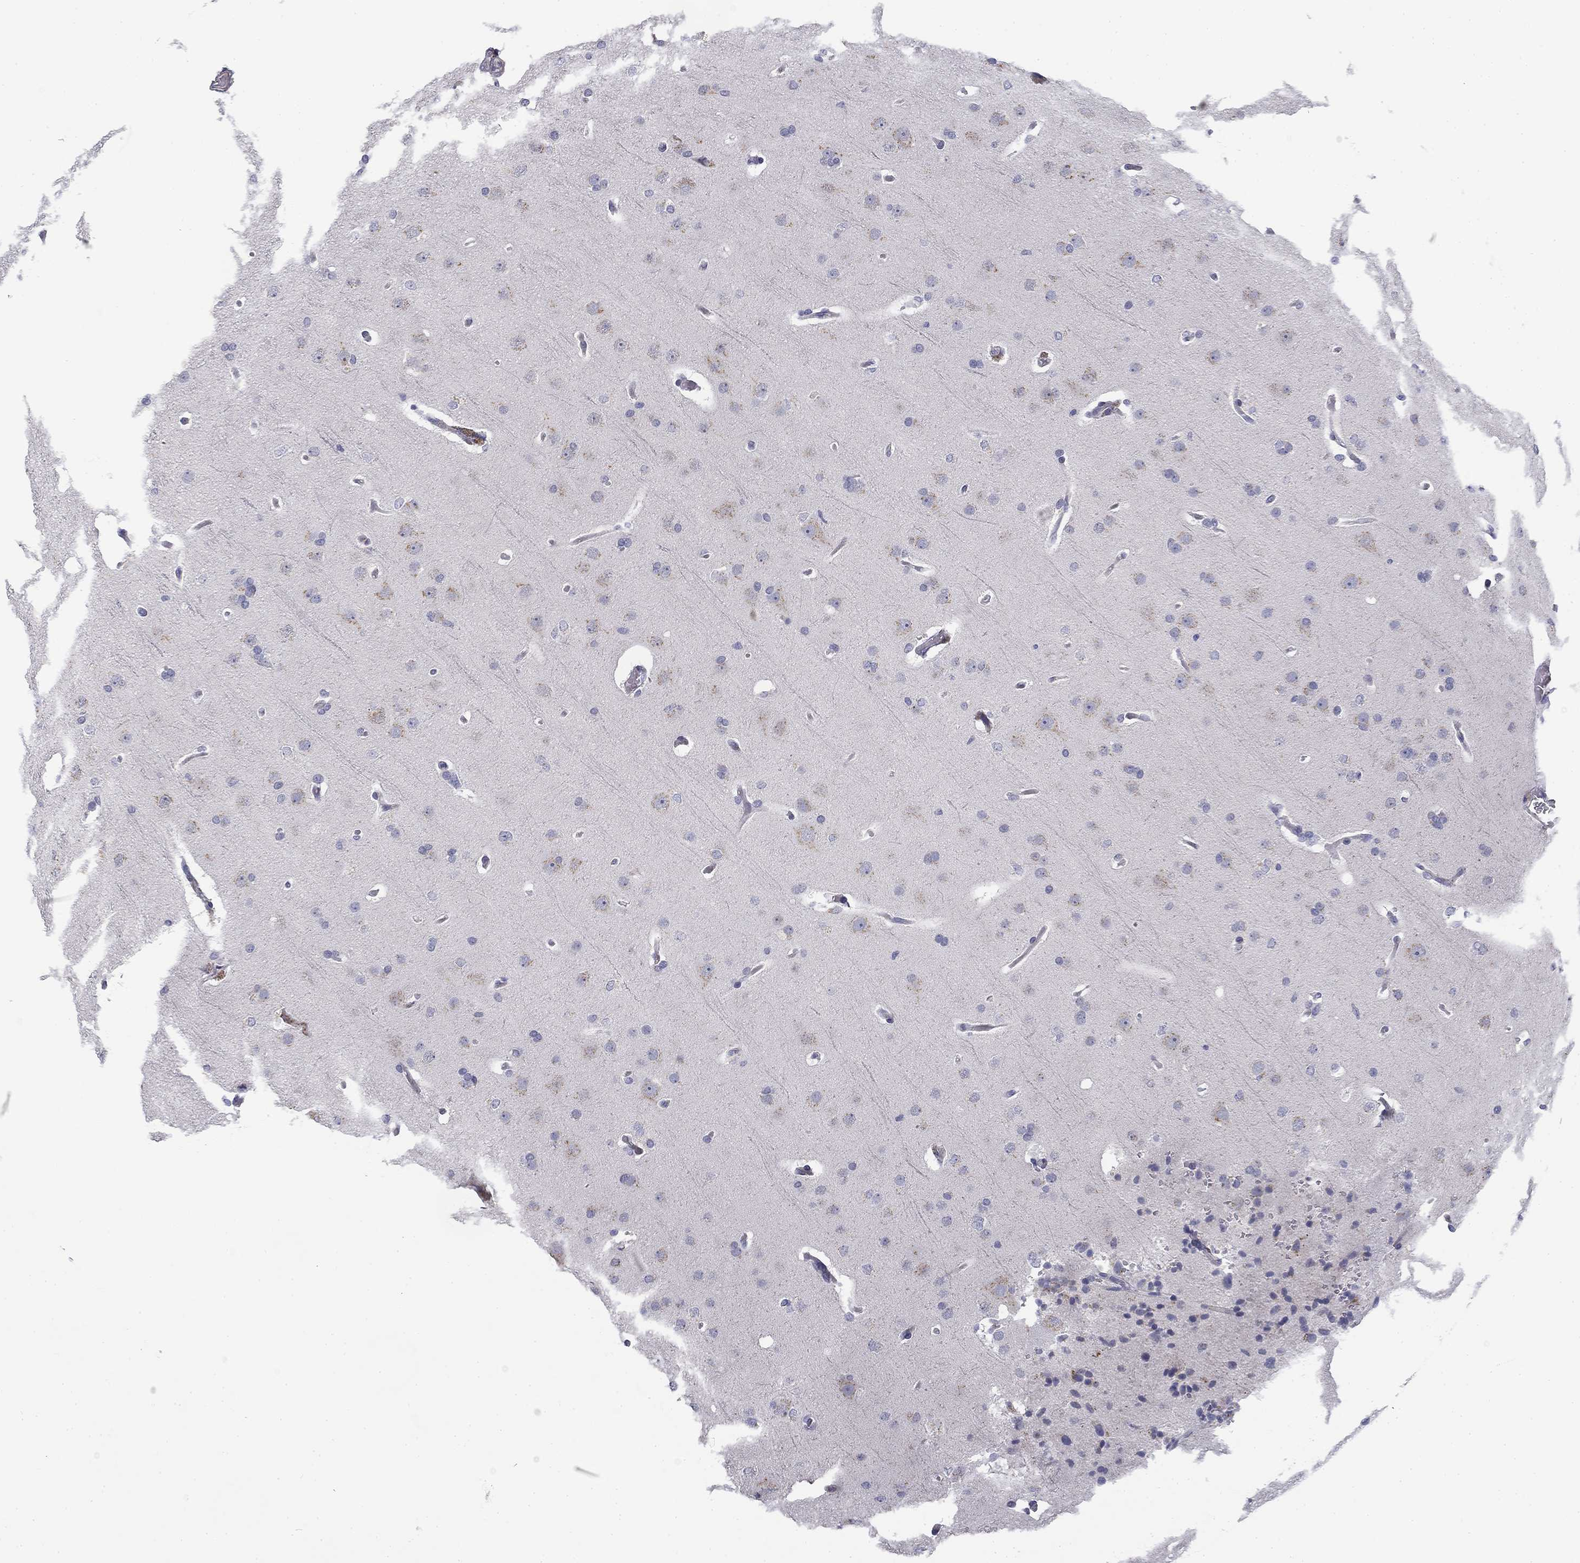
{"staining": {"intensity": "negative", "quantity": "none", "location": "none"}, "tissue": "glioma", "cell_type": "Tumor cells", "image_type": "cancer", "snomed": [{"axis": "morphology", "description": "Glioma, malignant, Low grade"}, {"axis": "topography", "description": "Brain"}], "caption": "High magnification brightfield microscopy of malignant glioma (low-grade) stained with DAB (3,3'-diaminobenzidine) (brown) and counterstained with hematoxylin (blue): tumor cells show no significant expression. (Brightfield microscopy of DAB (3,3'-diaminobenzidine) immunohistochemistry at high magnification).", "gene": "TRAT1", "patient": {"sex": "male", "age": 41}}